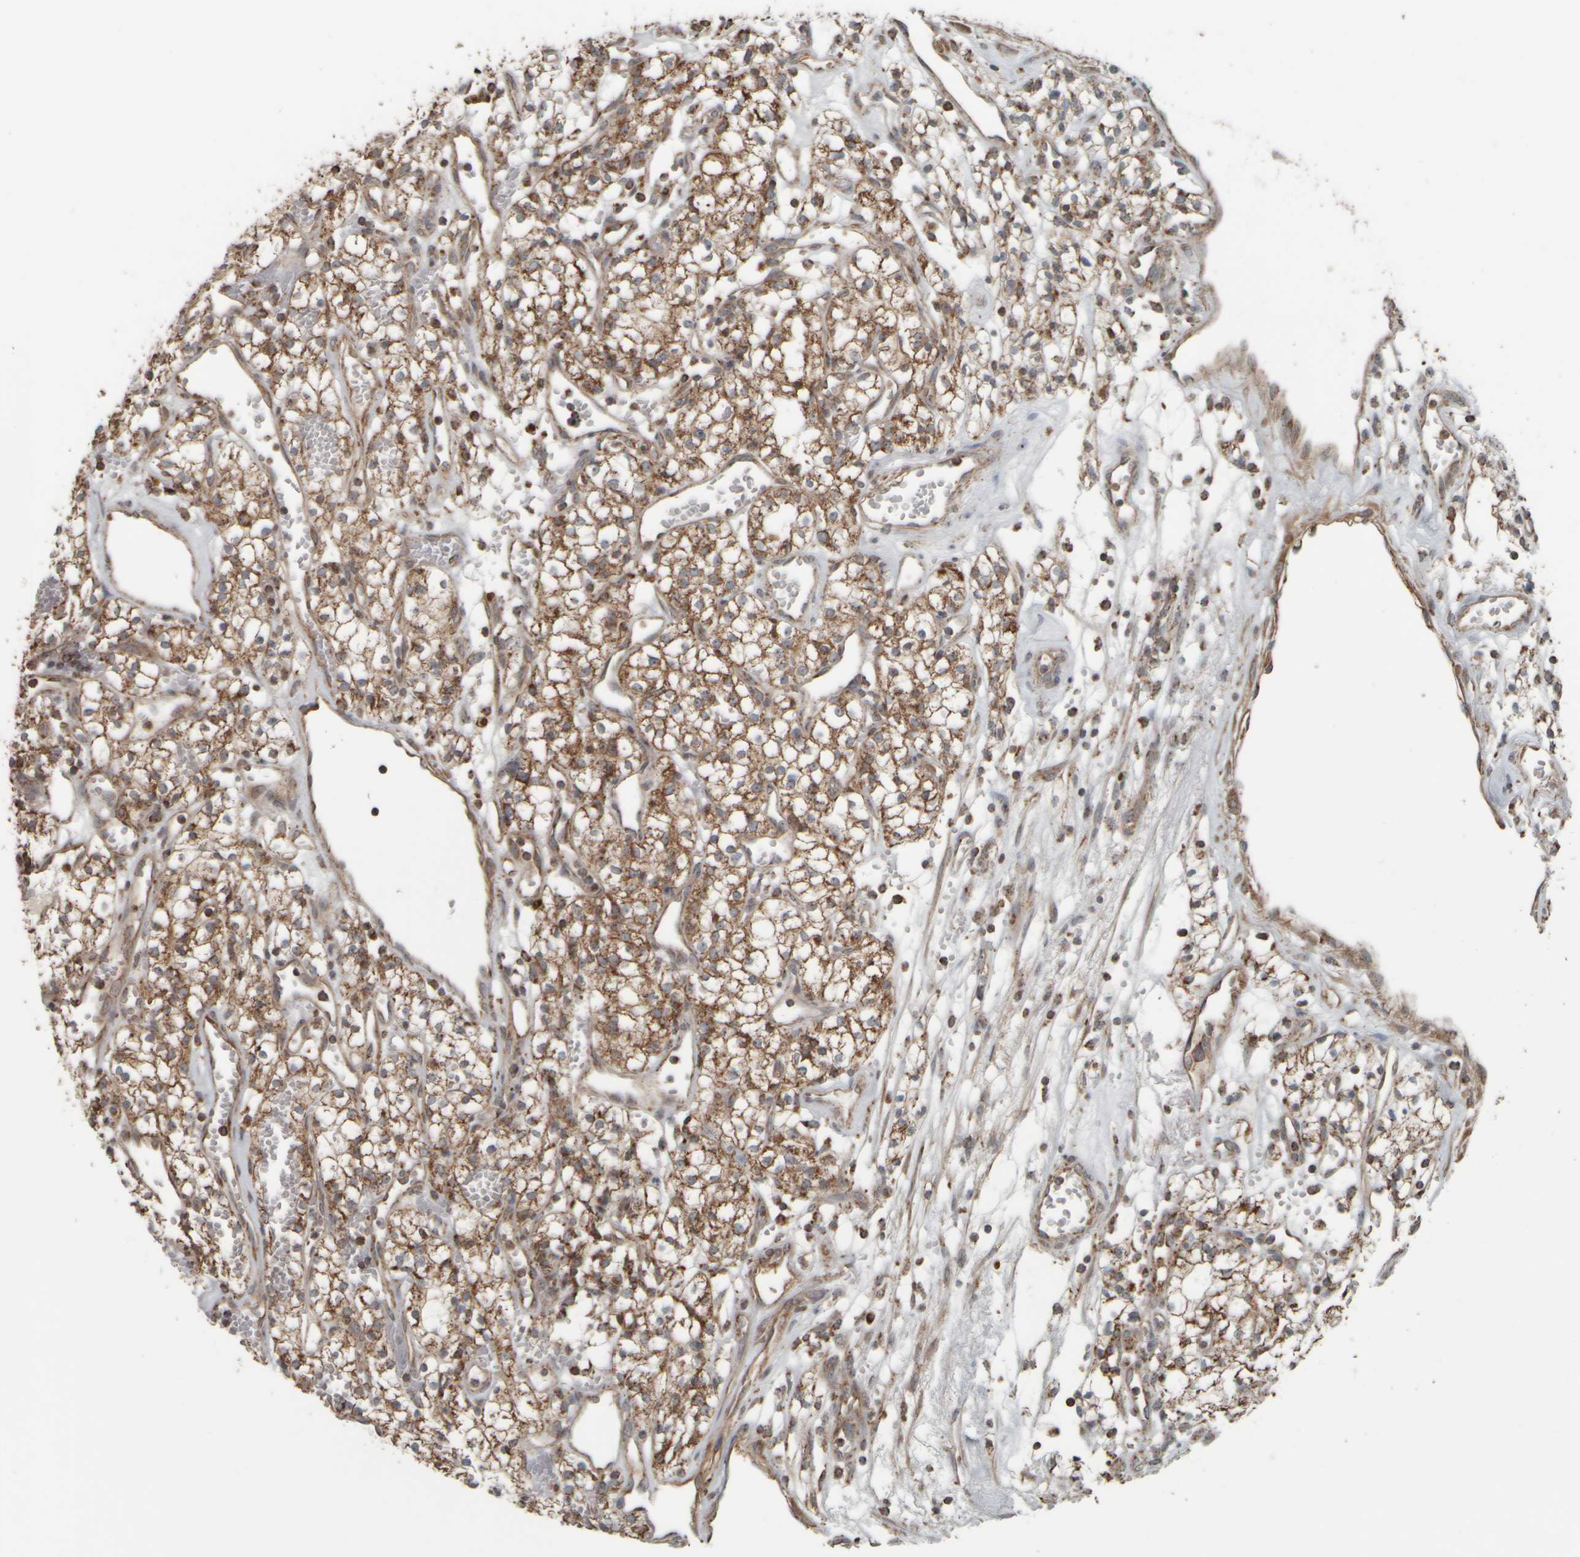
{"staining": {"intensity": "moderate", "quantity": ">75%", "location": "cytoplasmic/membranous"}, "tissue": "renal cancer", "cell_type": "Tumor cells", "image_type": "cancer", "snomed": [{"axis": "morphology", "description": "Adenocarcinoma, NOS"}, {"axis": "topography", "description": "Kidney"}], "caption": "A histopathology image showing moderate cytoplasmic/membranous expression in about >75% of tumor cells in renal adenocarcinoma, as visualized by brown immunohistochemical staining.", "gene": "APBB2", "patient": {"sex": "male", "age": 59}}